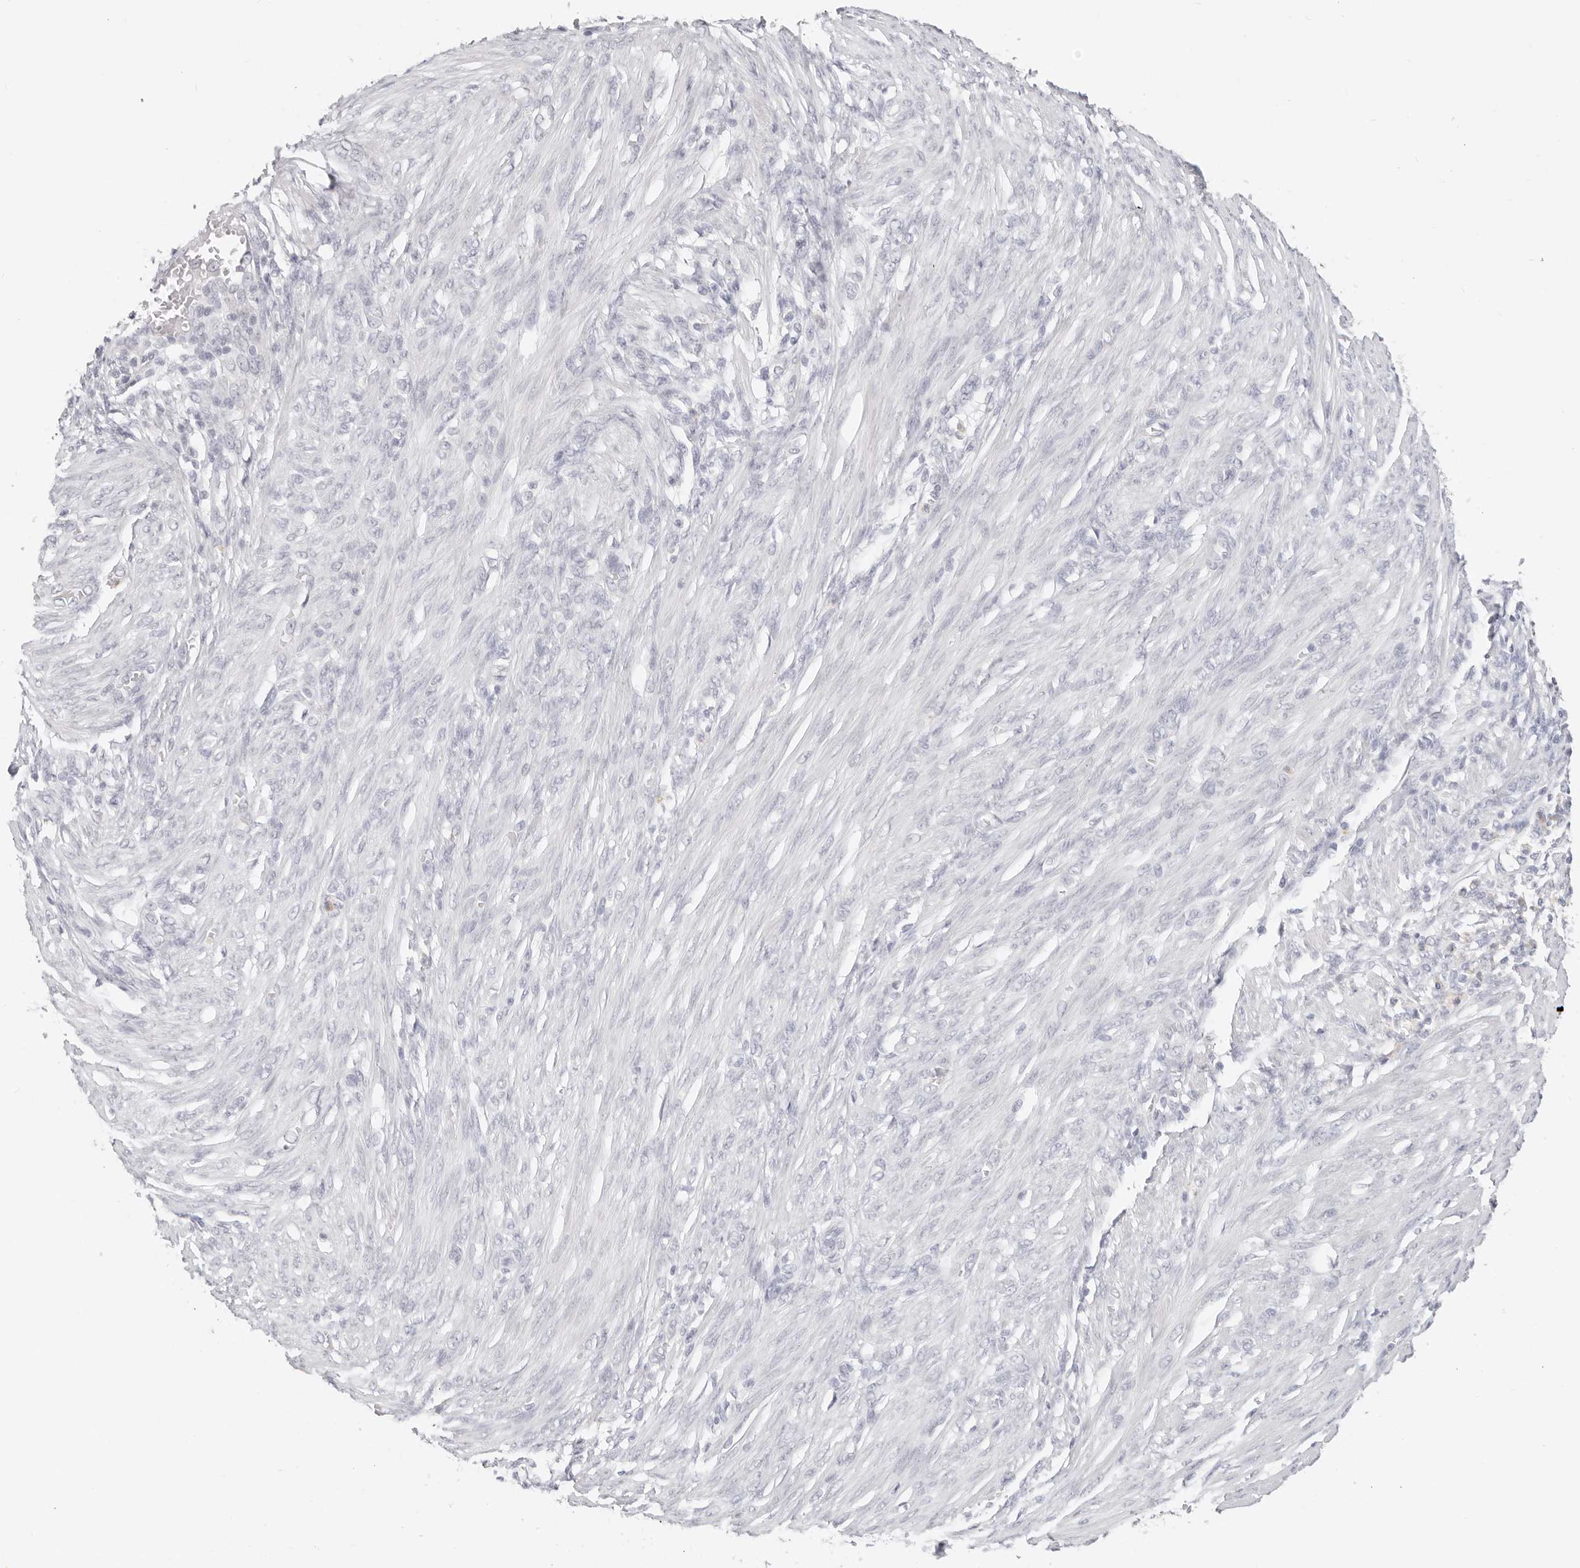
{"staining": {"intensity": "negative", "quantity": "none", "location": "none"}, "tissue": "endometrial cancer", "cell_type": "Tumor cells", "image_type": "cancer", "snomed": [{"axis": "morphology", "description": "Adenocarcinoma, NOS"}, {"axis": "topography", "description": "Endometrium"}], "caption": "This is an immunohistochemistry photomicrograph of endometrial adenocarcinoma. There is no expression in tumor cells.", "gene": "ASCL1", "patient": {"sex": "female", "age": 51}}